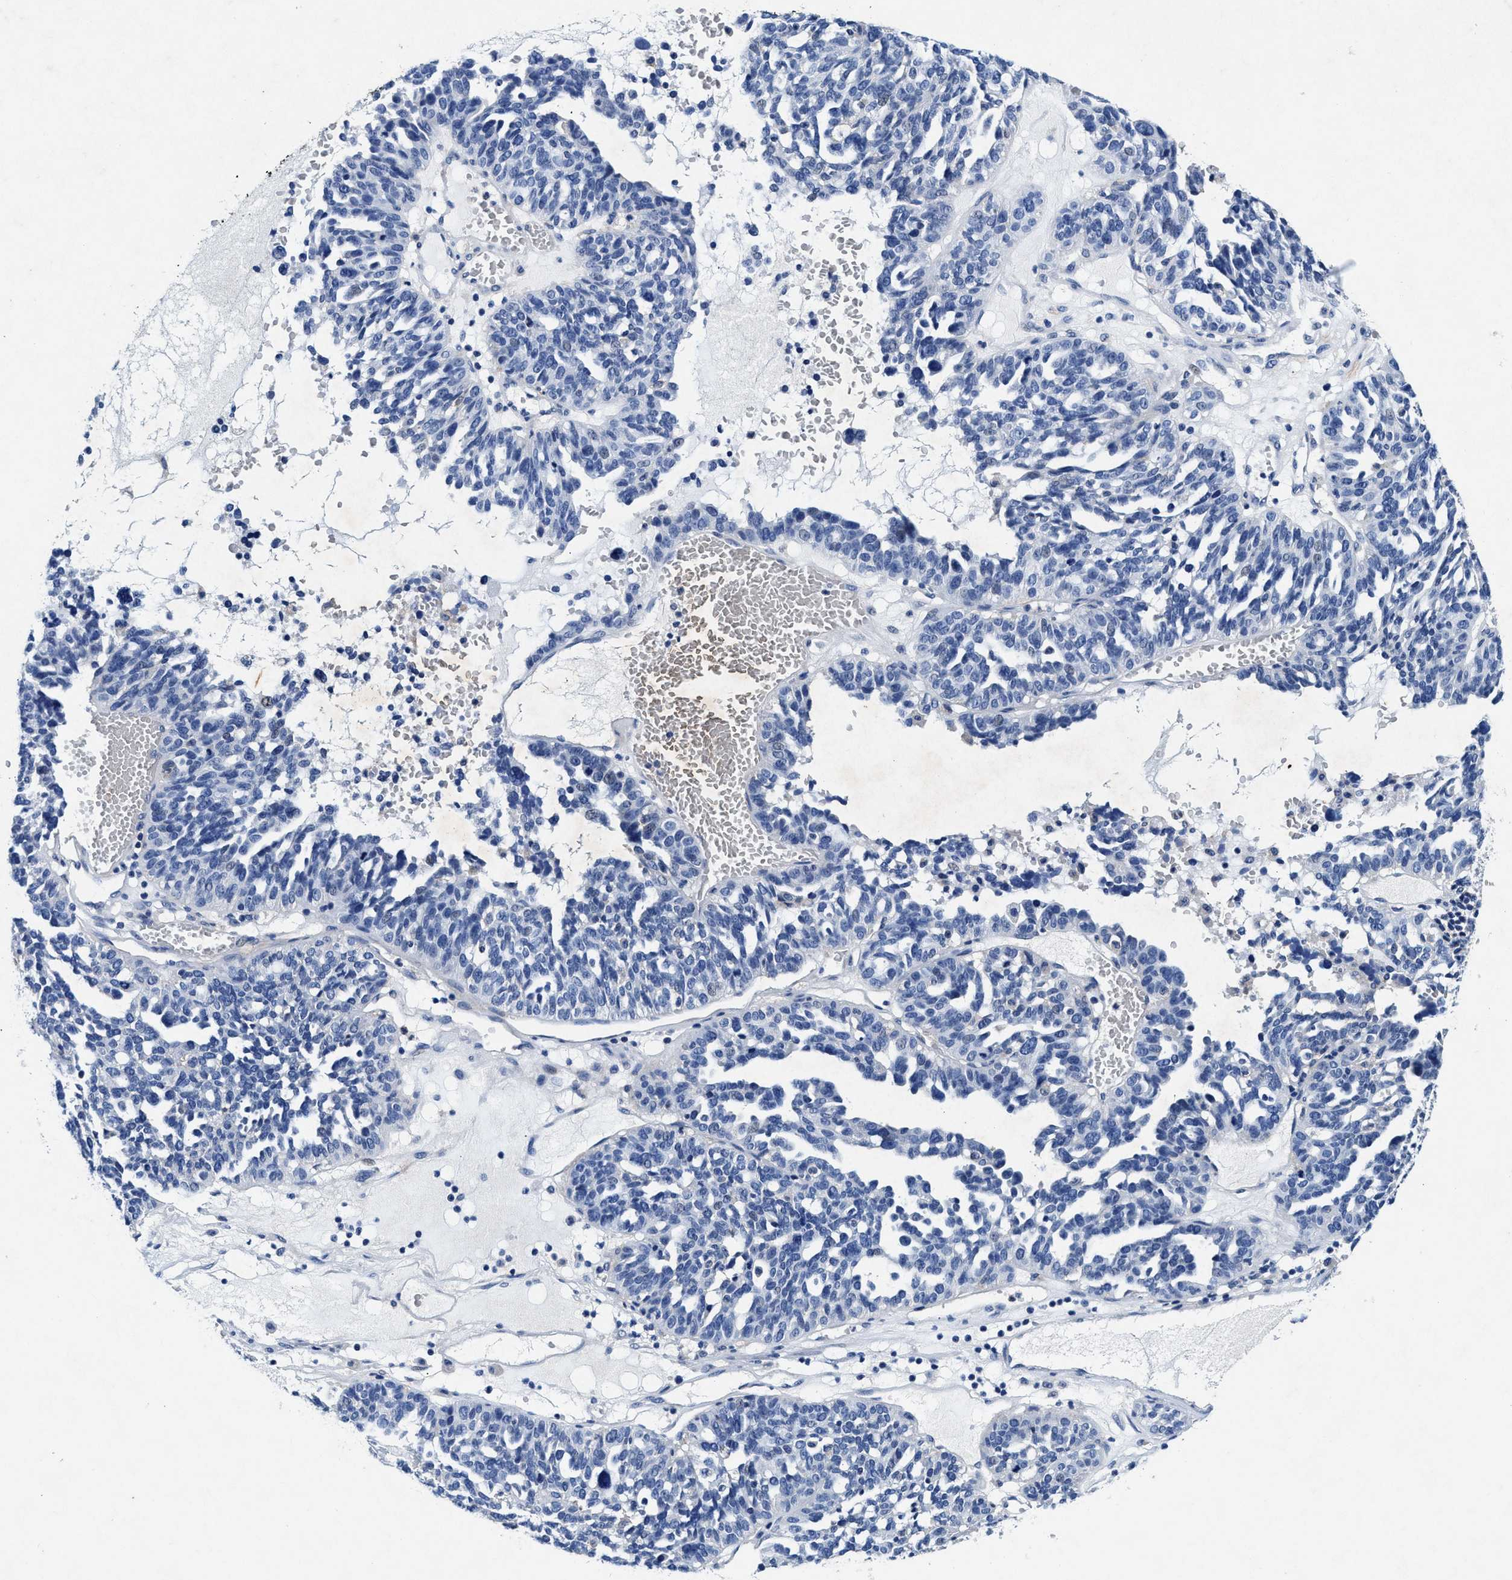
{"staining": {"intensity": "negative", "quantity": "none", "location": "none"}, "tissue": "ovarian cancer", "cell_type": "Tumor cells", "image_type": "cancer", "snomed": [{"axis": "morphology", "description": "Cystadenocarcinoma, serous, NOS"}, {"axis": "topography", "description": "Ovary"}], "caption": "Image shows no significant protein positivity in tumor cells of ovarian cancer (serous cystadenocarcinoma). (DAB IHC, high magnification).", "gene": "SLC8A1", "patient": {"sex": "female", "age": 59}}